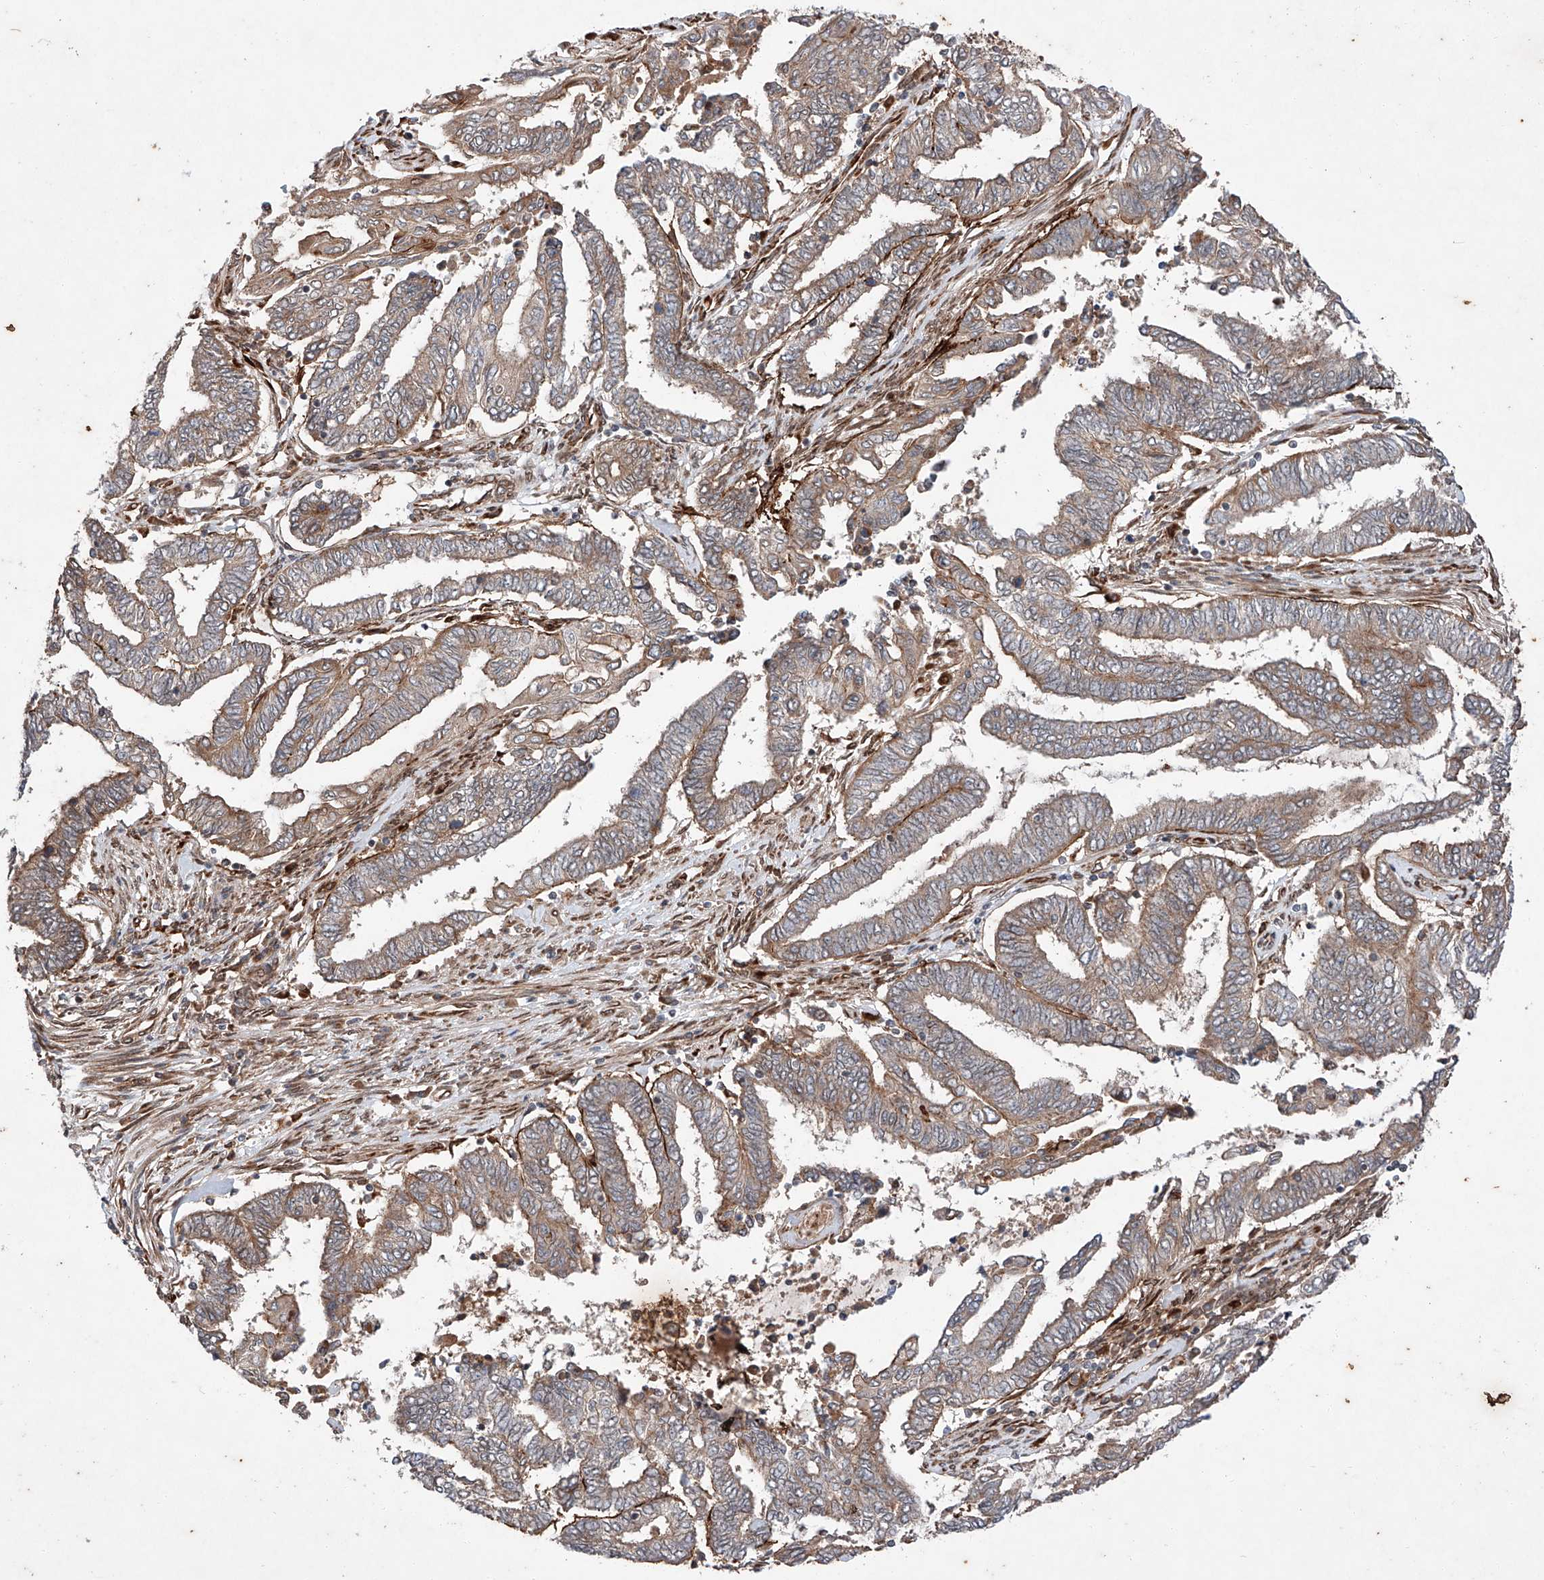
{"staining": {"intensity": "weak", "quantity": "25%-75%", "location": "cytoplasmic/membranous"}, "tissue": "endometrial cancer", "cell_type": "Tumor cells", "image_type": "cancer", "snomed": [{"axis": "morphology", "description": "Adenocarcinoma, NOS"}, {"axis": "topography", "description": "Uterus"}, {"axis": "topography", "description": "Endometrium"}], "caption": "IHC of endometrial cancer exhibits low levels of weak cytoplasmic/membranous positivity in about 25%-75% of tumor cells. (DAB IHC with brightfield microscopy, high magnification).", "gene": "ZFP28", "patient": {"sex": "female", "age": 70}}